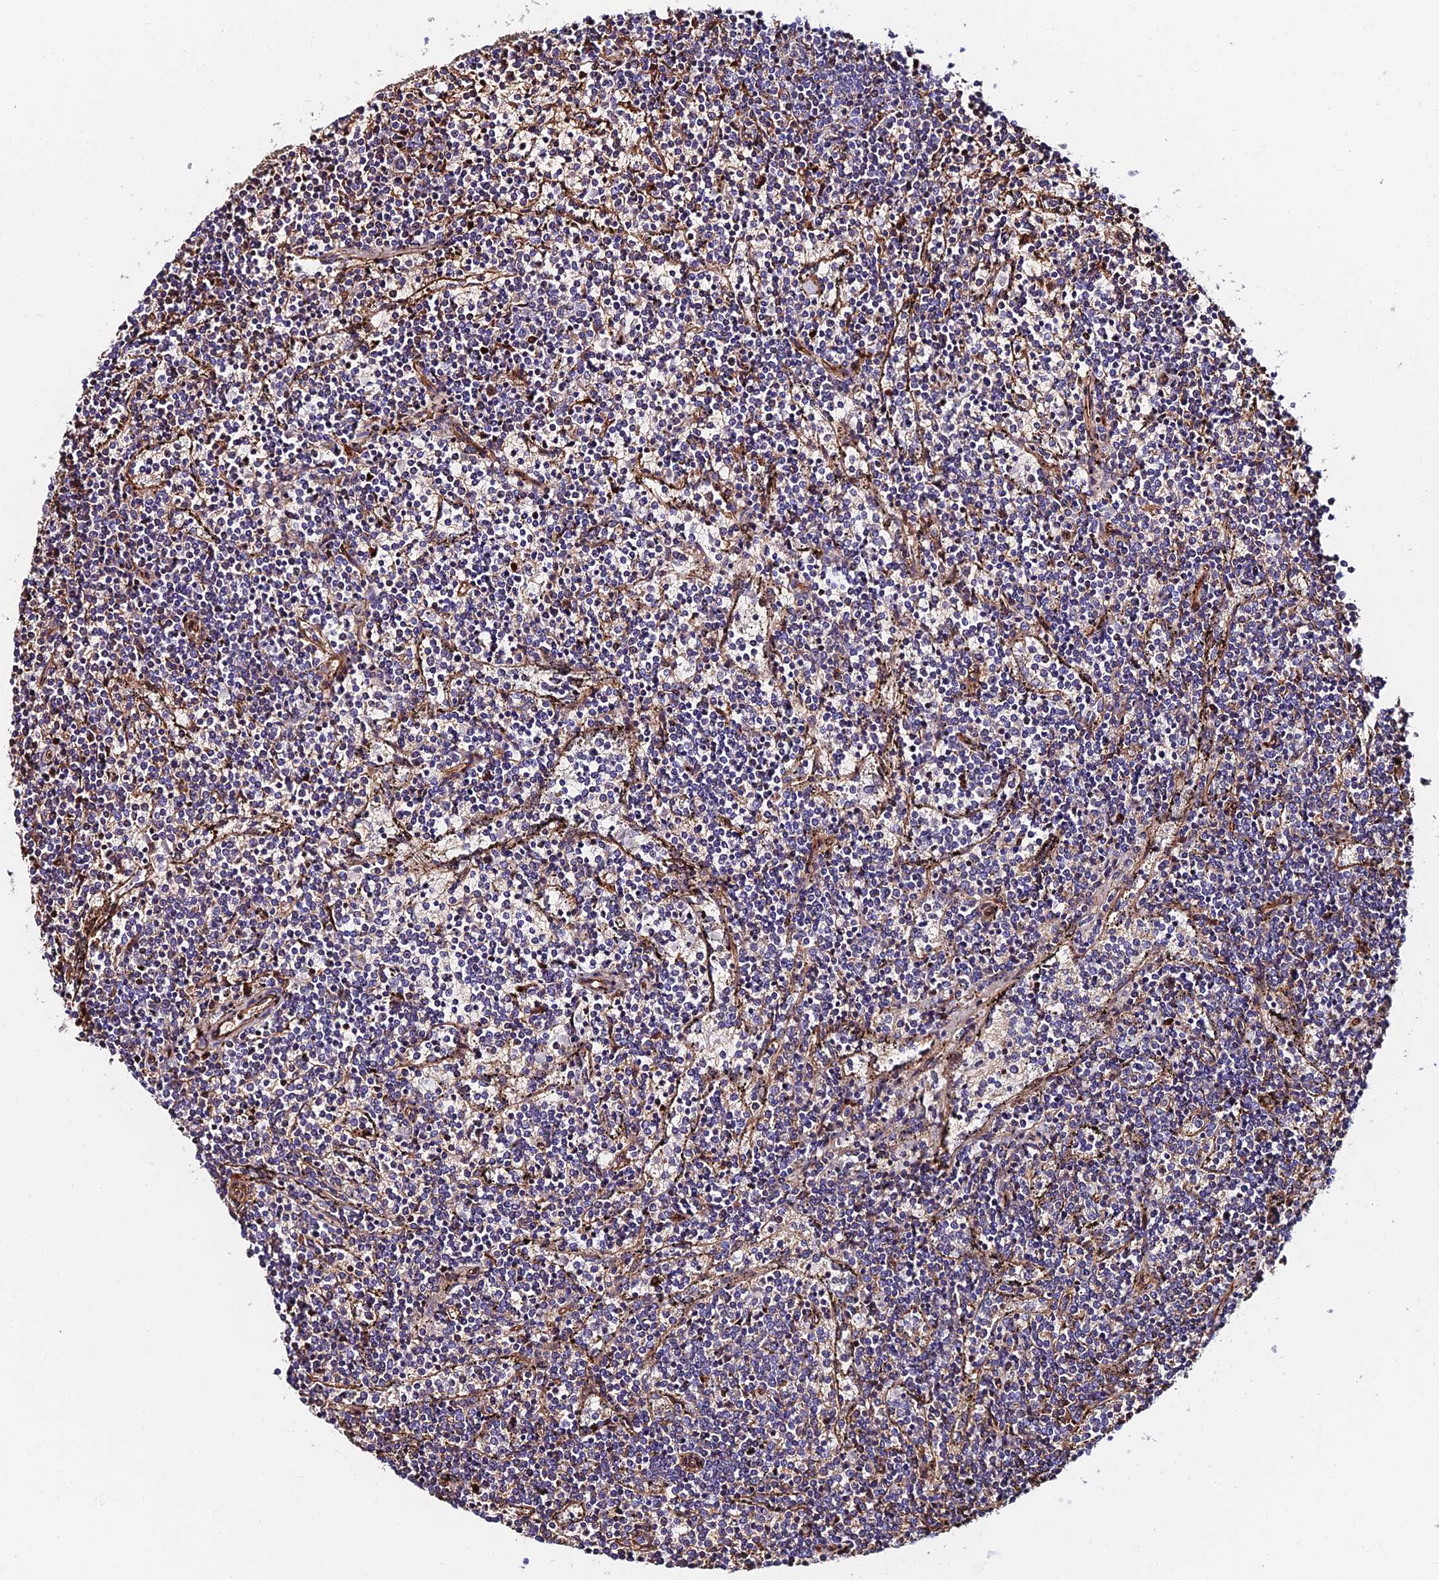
{"staining": {"intensity": "negative", "quantity": "none", "location": "none"}, "tissue": "lymphoma", "cell_type": "Tumor cells", "image_type": "cancer", "snomed": [{"axis": "morphology", "description": "Malignant lymphoma, non-Hodgkin's type, Low grade"}, {"axis": "topography", "description": "Spleen"}], "caption": "Immunohistochemistry (IHC) of malignant lymphoma, non-Hodgkin's type (low-grade) reveals no positivity in tumor cells.", "gene": "ADGRF3", "patient": {"sex": "female", "age": 50}}